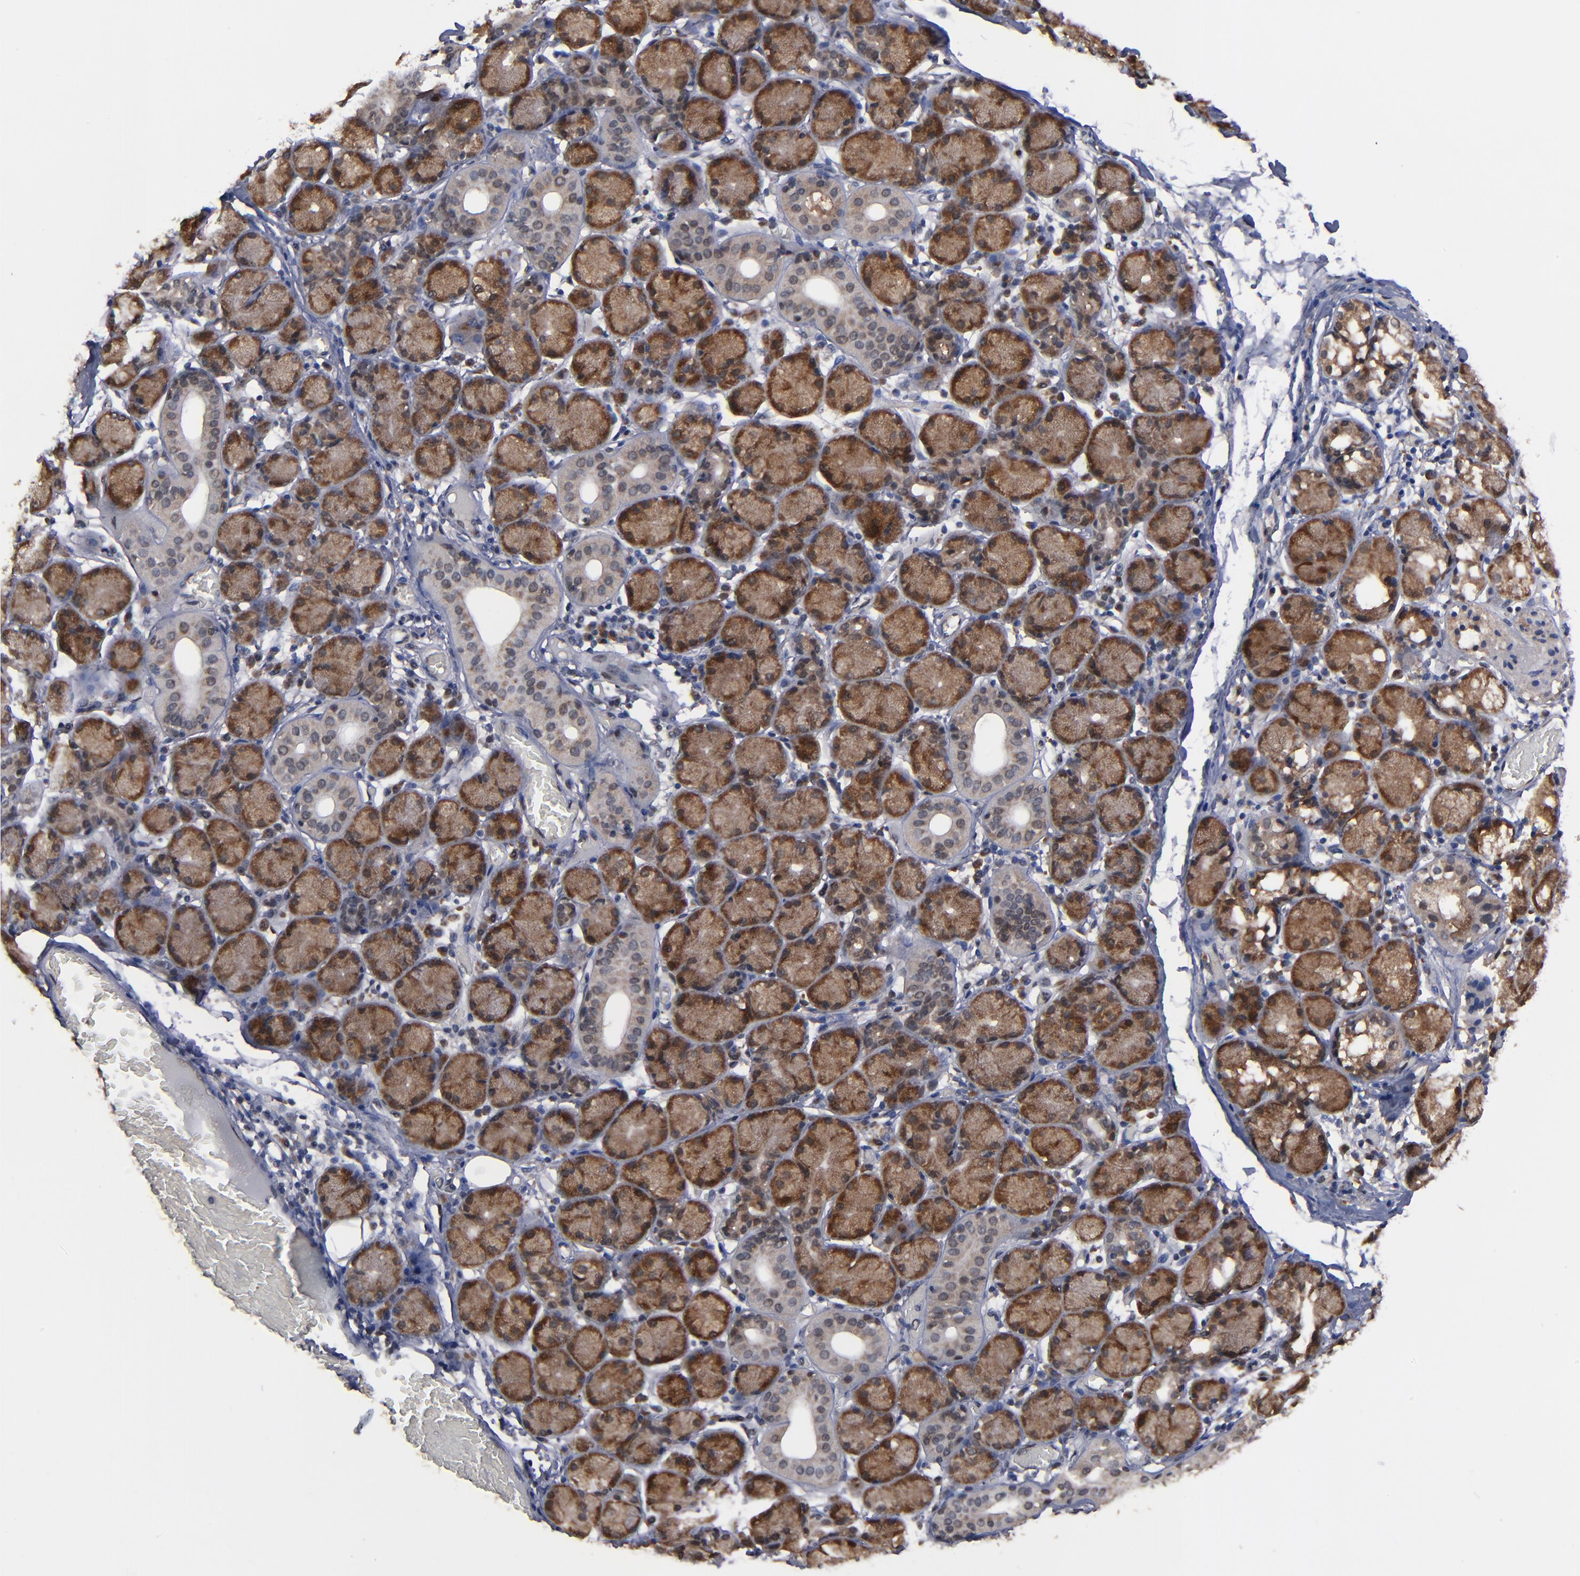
{"staining": {"intensity": "moderate", "quantity": ">75%", "location": "cytoplasmic/membranous"}, "tissue": "salivary gland", "cell_type": "Glandular cells", "image_type": "normal", "snomed": [{"axis": "morphology", "description": "Normal tissue, NOS"}, {"axis": "topography", "description": "Salivary gland"}], "caption": "Protein expression analysis of unremarkable human salivary gland reveals moderate cytoplasmic/membranous expression in approximately >75% of glandular cells. The staining was performed using DAB (3,3'-diaminobenzidine) to visualize the protein expression in brown, while the nuclei were stained in blue with hematoxylin (Magnification: 20x).", "gene": "ALG13", "patient": {"sex": "female", "age": 24}}